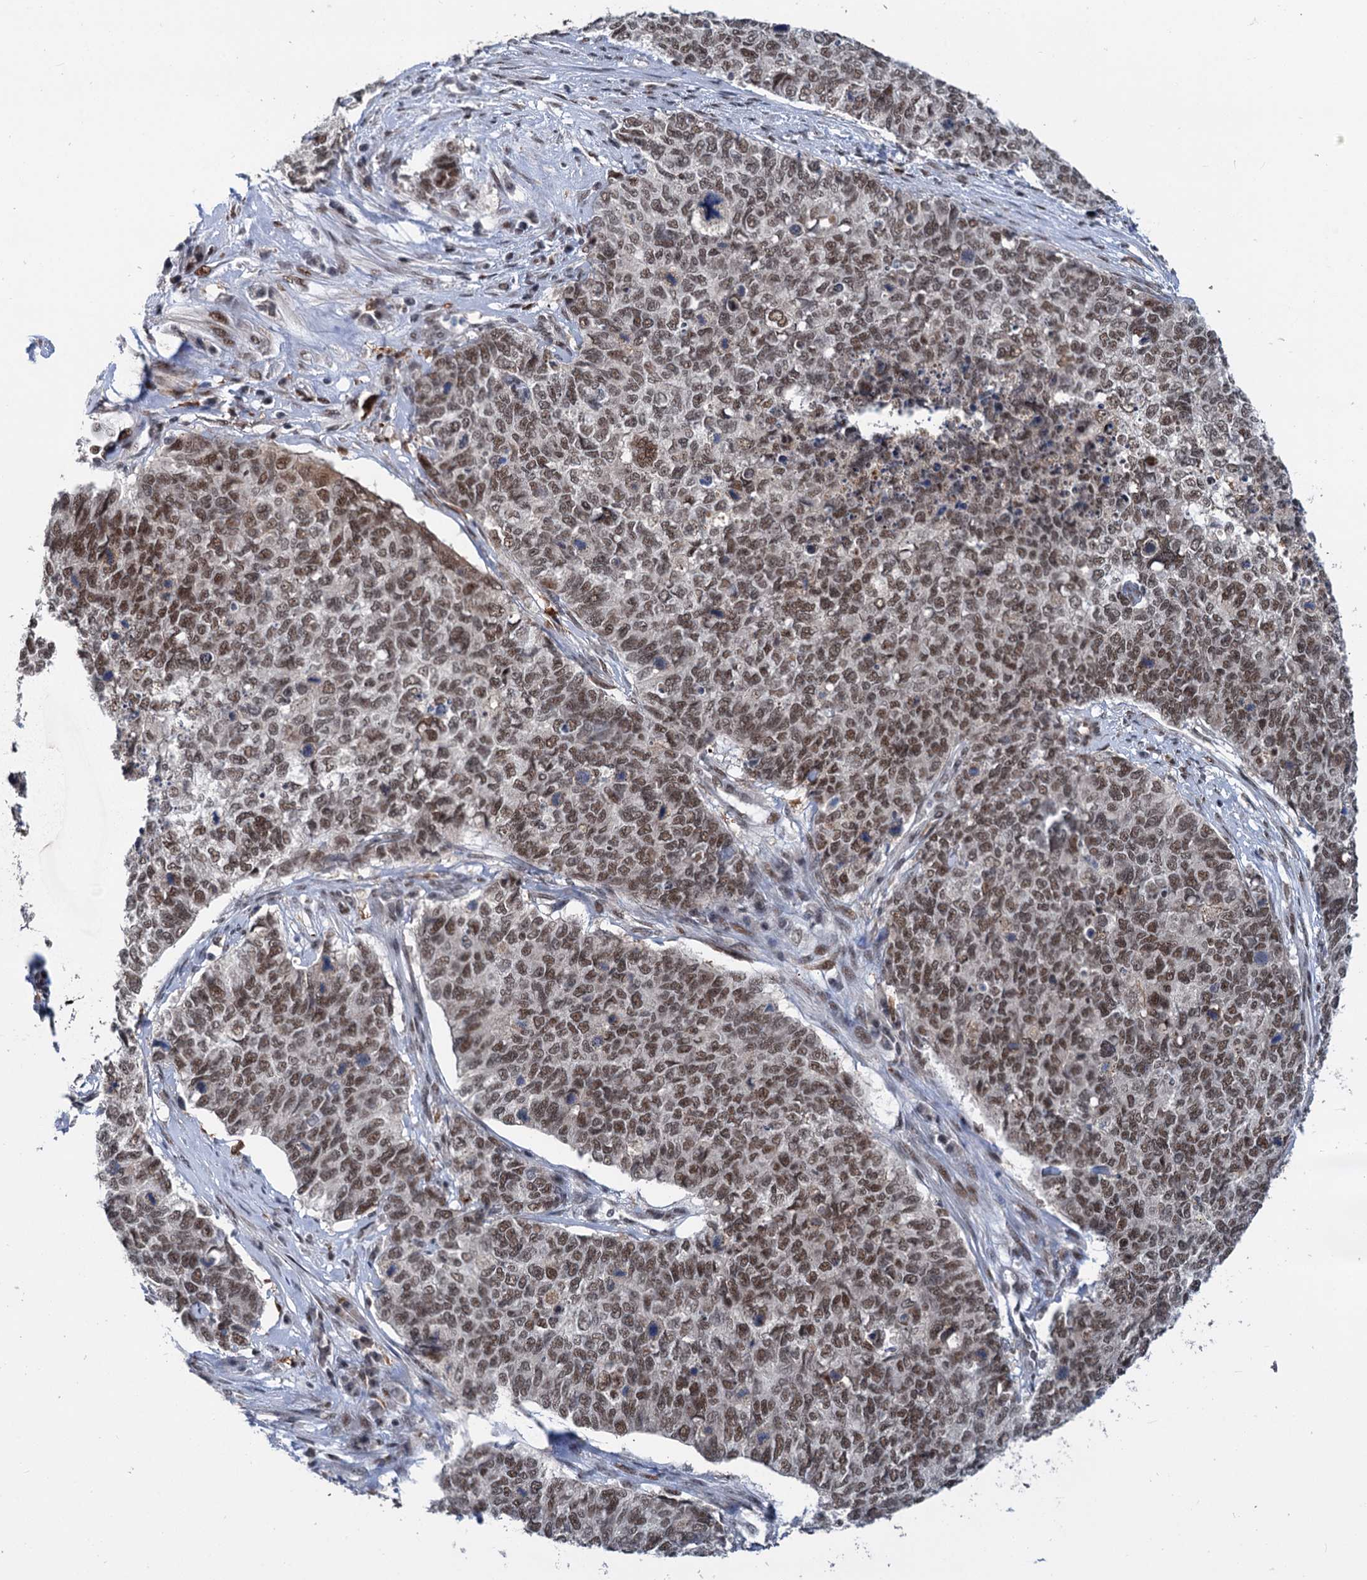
{"staining": {"intensity": "moderate", "quantity": ">75%", "location": "nuclear"}, "tissue": "cervical cancer", "cell_type": "Tumor cells", "image_type": "cancer", "snomed": [{"axis": "morphology", "description": "Squamous cell carcinoma, NOS"}, {"axis": "topography", "description": "Cervix"}], "caption": "Moderate nuclear protein staining is present in approximately >75% of tumor cells in squamous cell carcinoma (cervical).", "gene": "PHF8", "patient": {"sex": "female", "age": 63}}